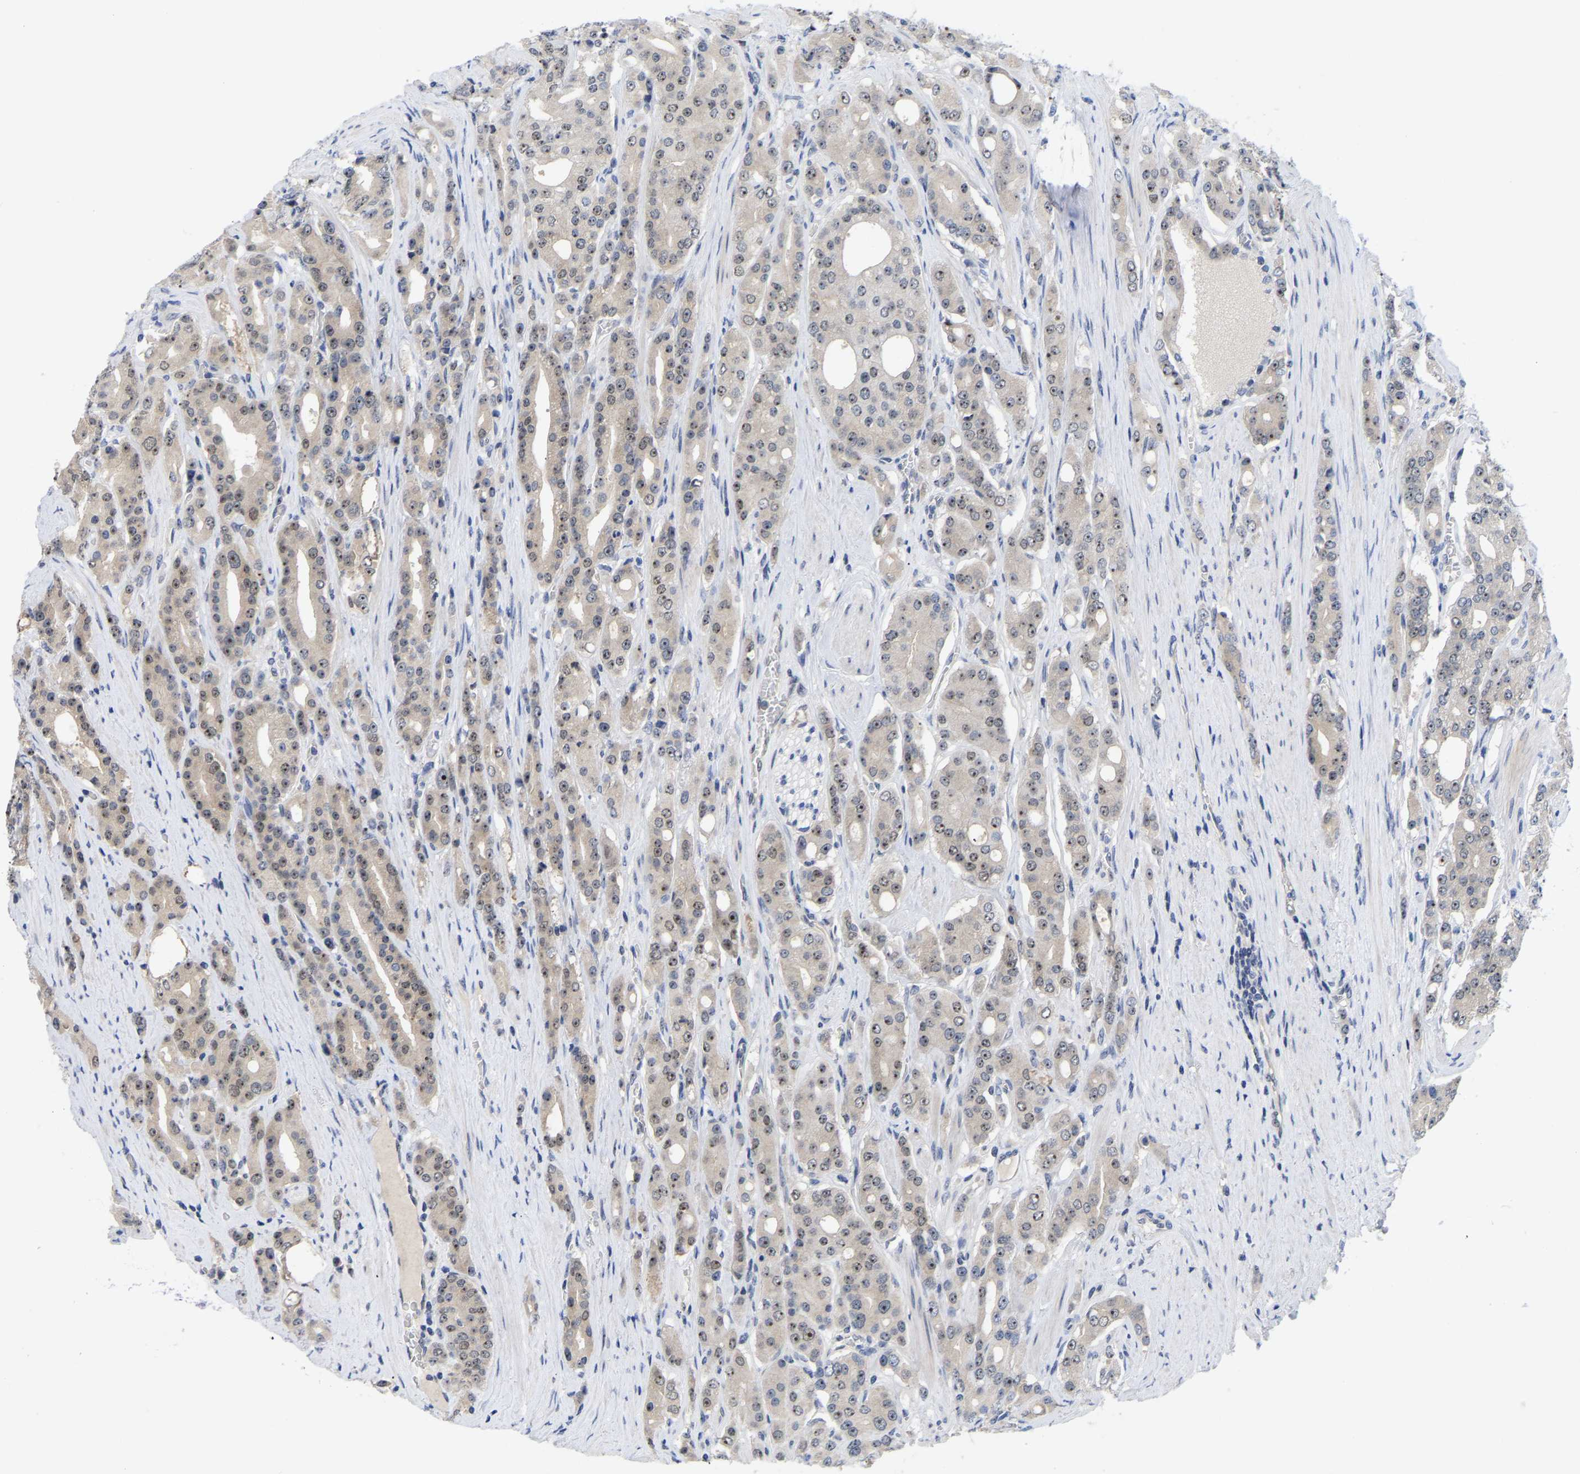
{"staining": {"intensity": "weak", "quantity": "25%-75%", "location": "nuclear"}, "tissue": "prostate cancer", "cell_type": "Tumor cells", "image_type": "cancer", "snomed": [{"axis": "morphology", "description": "Adenocarcinoma, High grade"}, {"axis": "topography", "description": "Prostate"}], "caption": "A brown stain shows weak nuclear positivity of a protein in human high-grade adenocarcinoma (prostate) tumor cells.", "gene": "NLE1", "patient": {"sex": "male", "age": 71}}